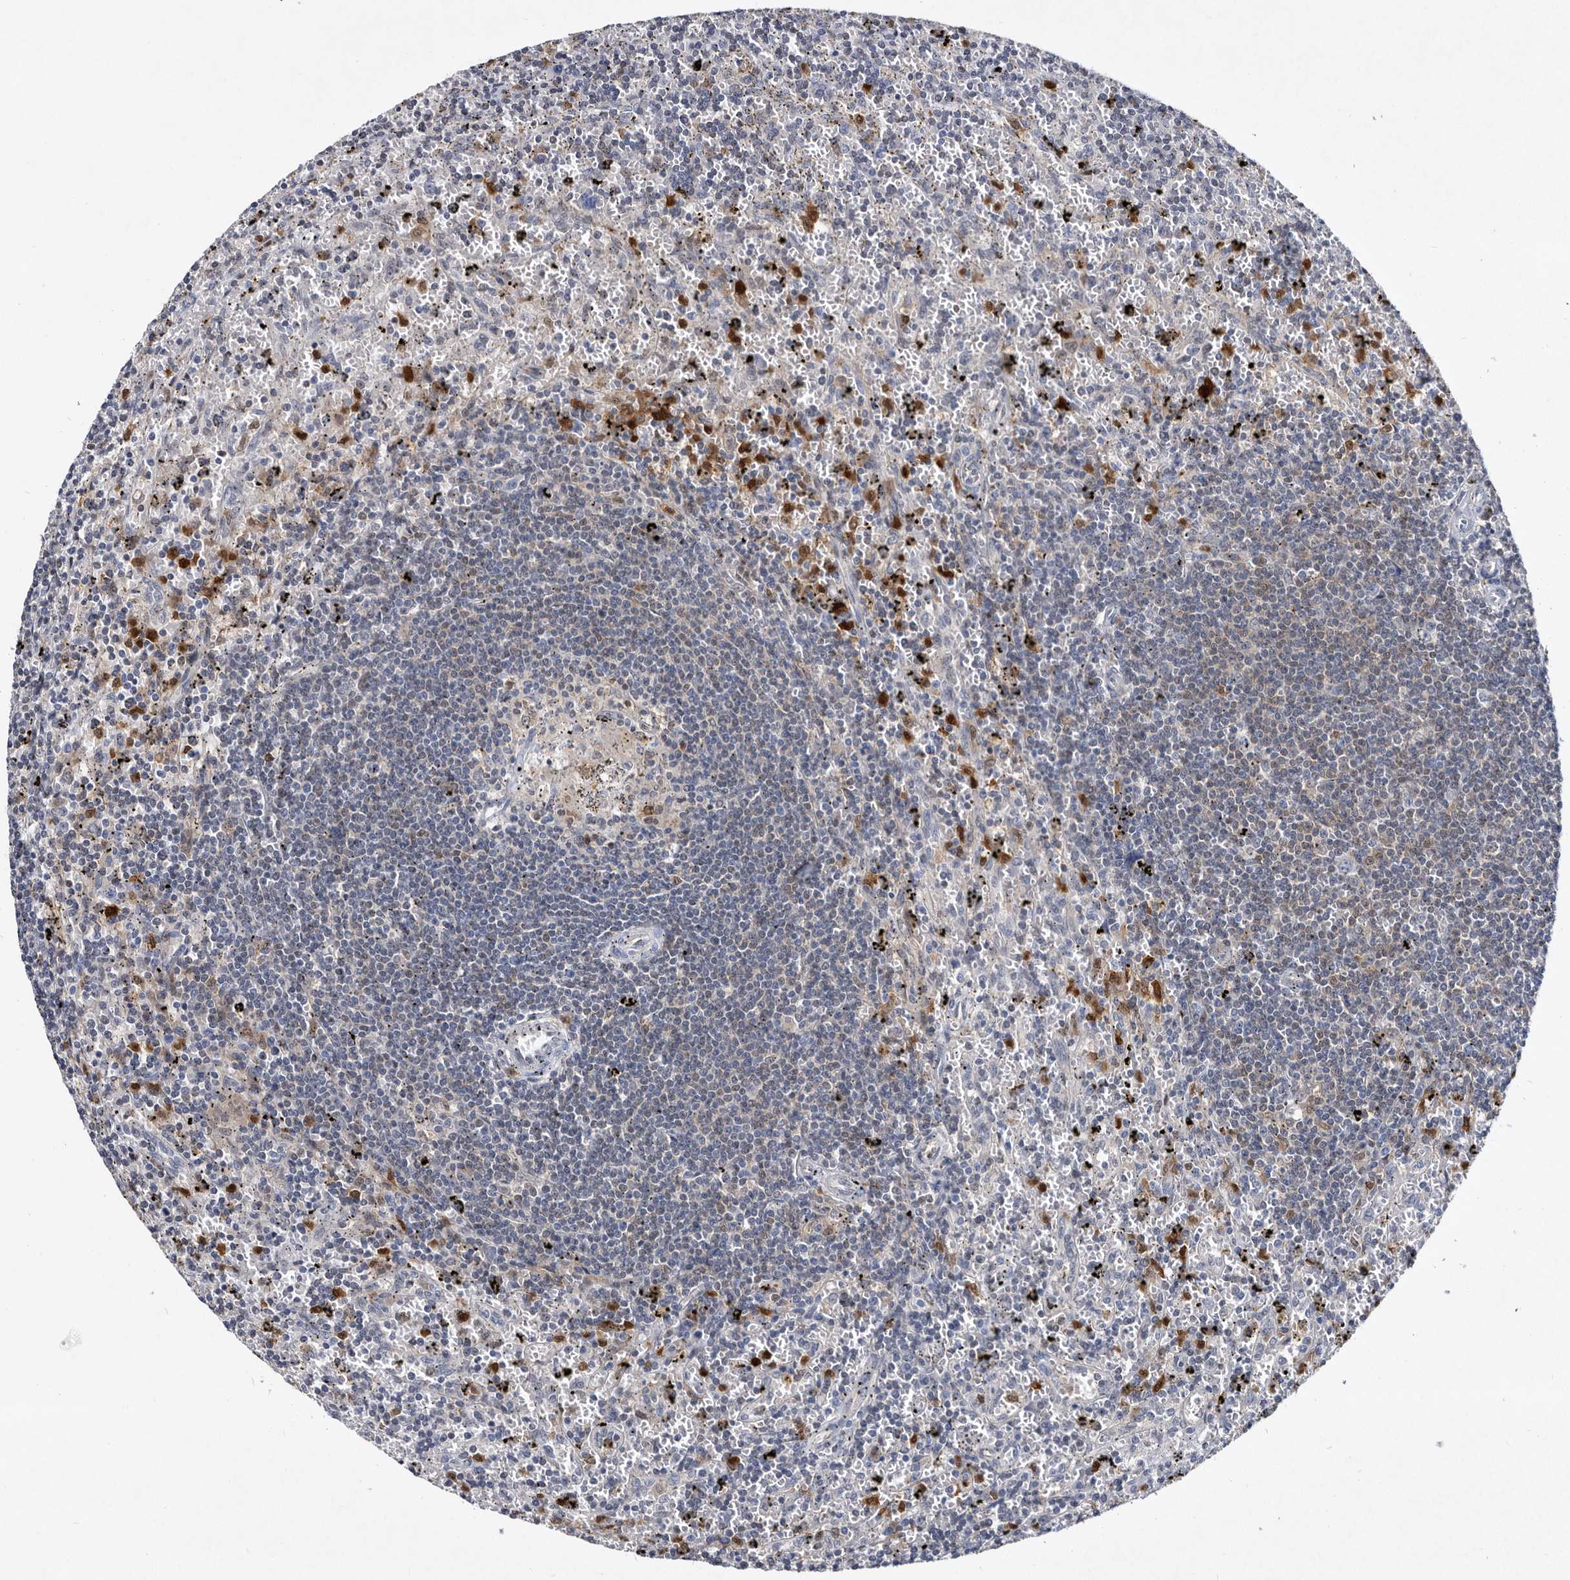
{"staining": {"intensity": "negative", "quantity": "none", "location": "none"}, "tissue": "lymphoma", "cell_type": "Tumor cells", "image_type": "cancer", "snomed": [{"axis": "morphology", "description": "Malignant lymphoma, non-Hodgkin's type, Low grade"}, {"axis": "topography", "description": "Spleen"}], "caption": "A photomicrograph of human low-grade malignant lymphoma, non-Hodgkin's type is negative for staining in tumor cells.", "gene": "SERPINB8", "patient": {"sex": "male", "age": 76}}